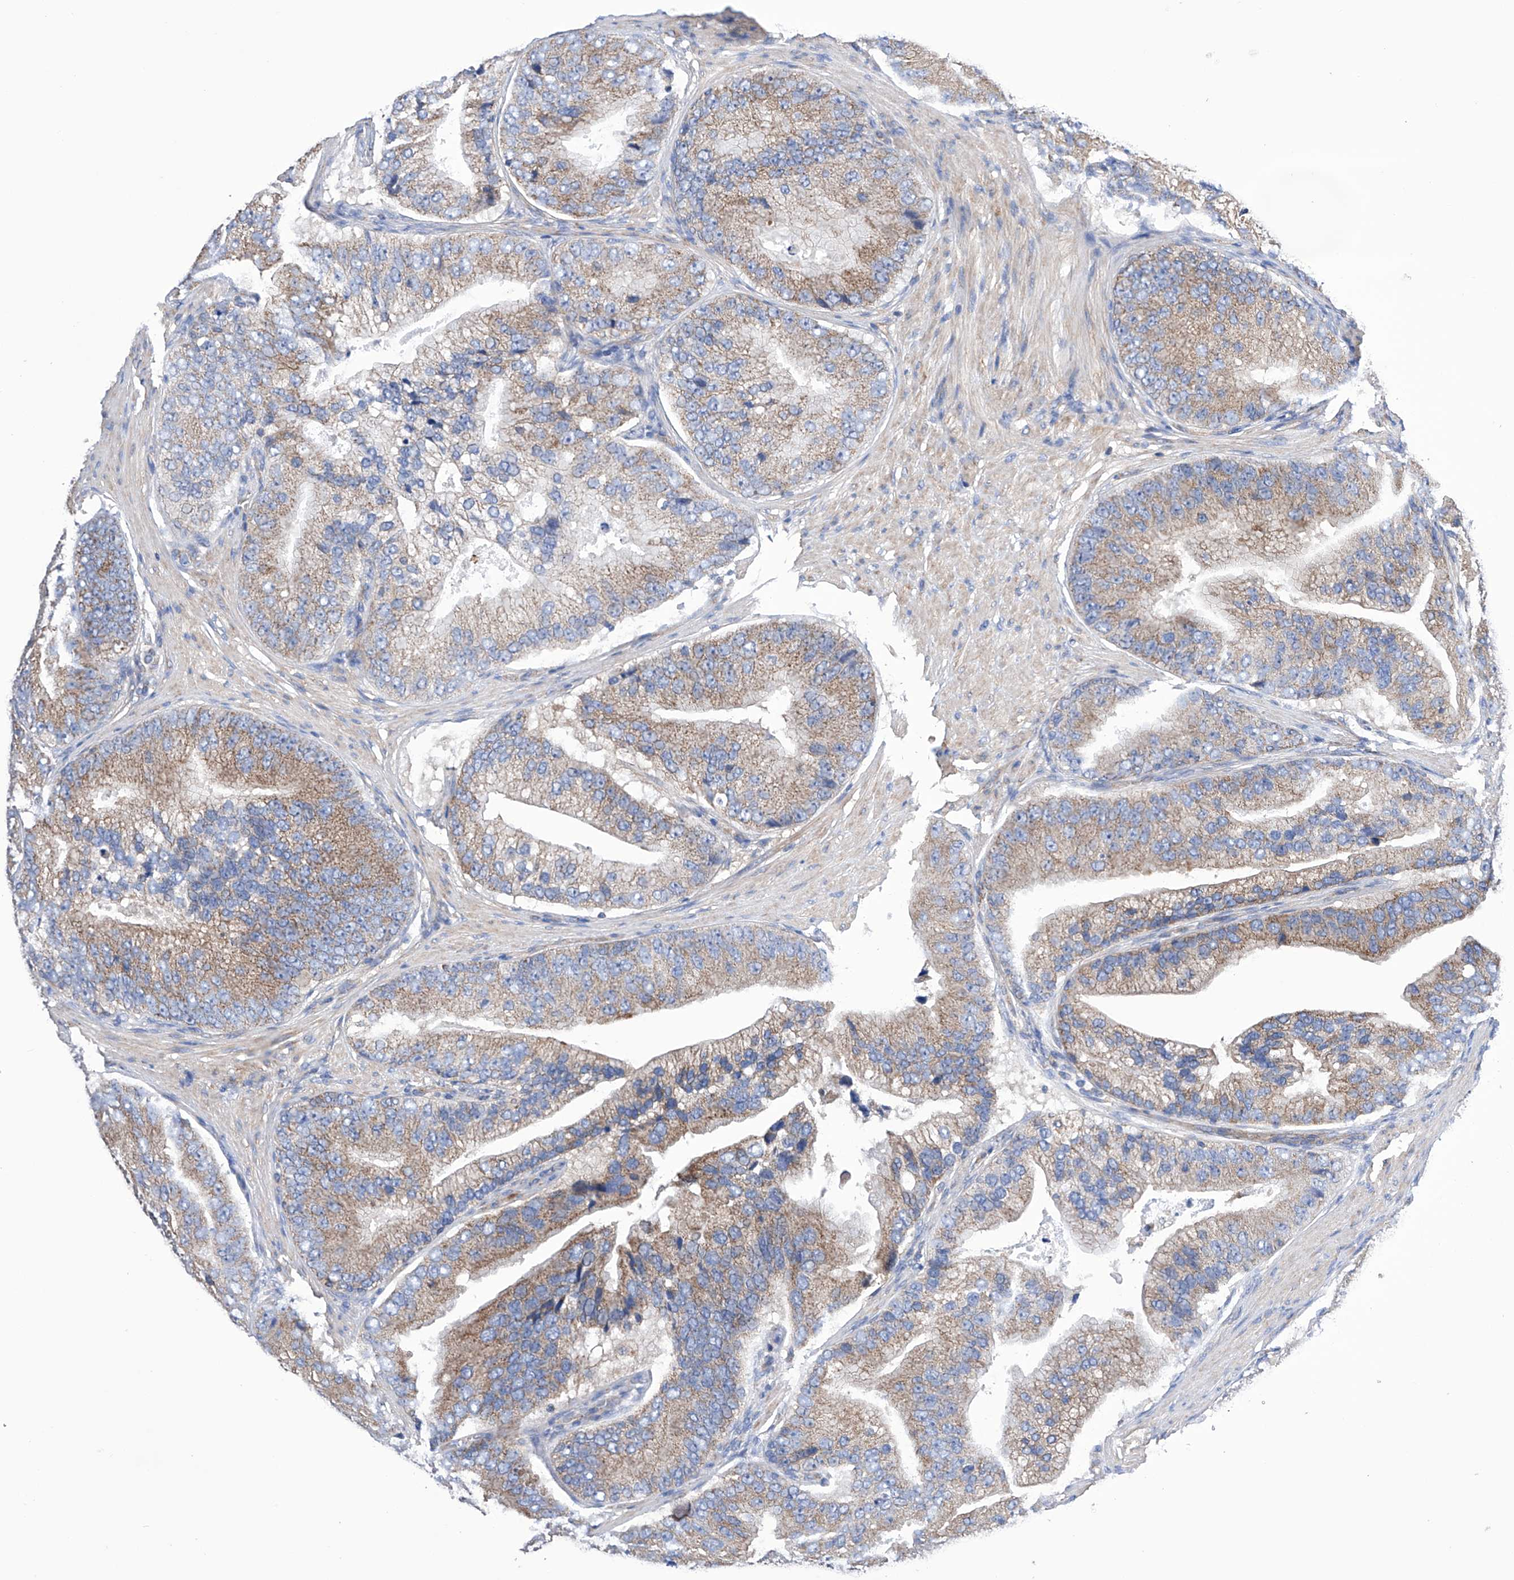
{"staining": {"intensity": "moderate", "quantity": ">75%", "location": "cytoplasmic/membranous"}, "tissue": "prostate cancer", "cell_type": "Tumor cells", "image_type": "cancer", "snomed": [{"axis": "morphology", "description": "Adenocarcinoma, High grade"}, {"axis": "topography", "description": "Prostate"}], "caption": "Immunohistochemistry micrograph of neoplastic tissue: human prostate cancer (adenocarcinoma (high-grade)) stained using immunohistochemistry exhibits medium levels of moderate protein expression localized specifically in the cytoplasmic/membranous of tumor cells, appearing as a cytoplasmic/membranous brown color.", "gene": "EFCAB2", "patient": {"sex": "male", "age": 70}}